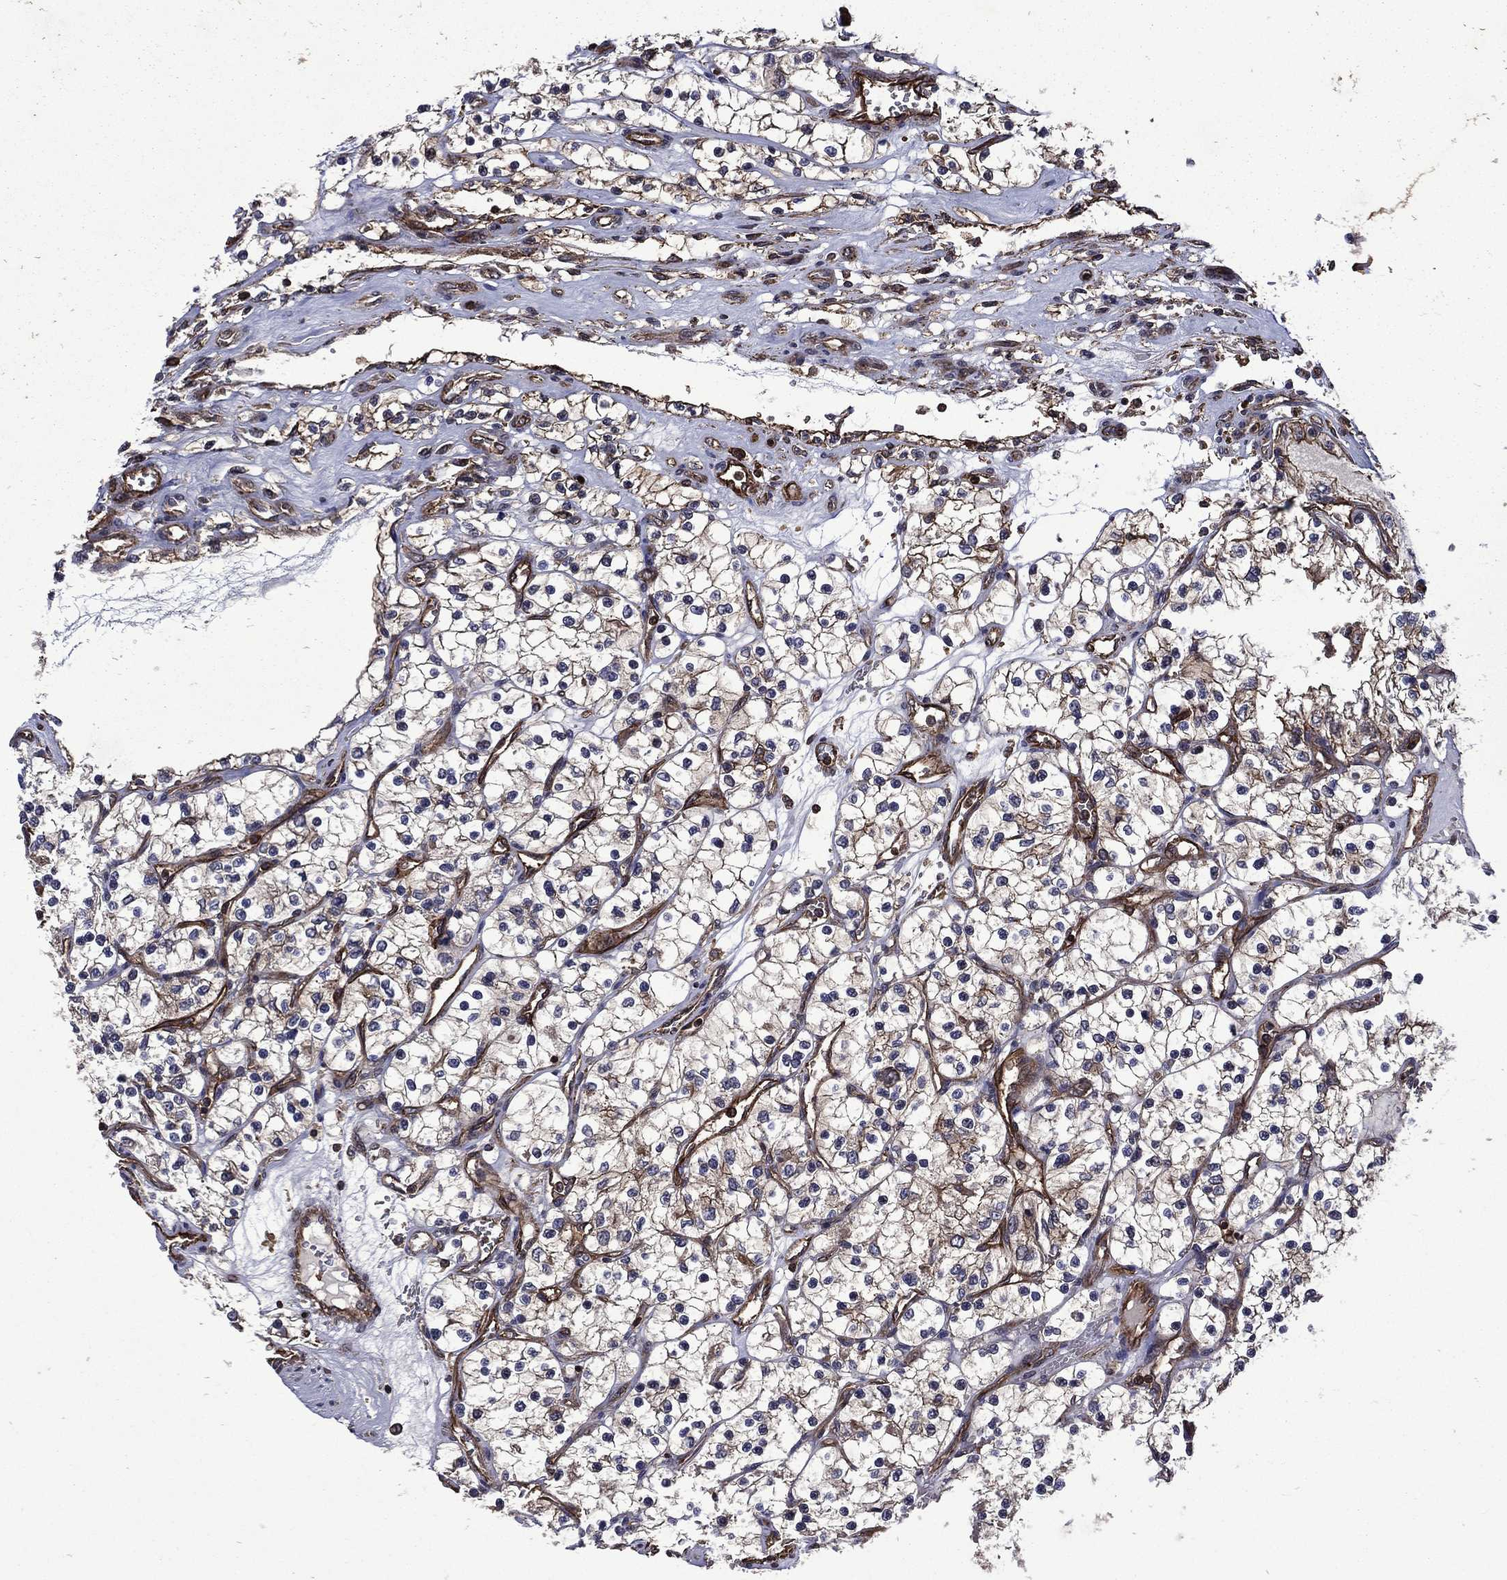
{"staining": {"intensity": "moderate", "quantity": "<25%", "location": "cytoplasmic/membranous"}, "tissue": "renal cancer", "cell_type": "Tumor cells", "image_type": "cancer", "snomed": [{"axis": "morphology", "description": "Adenocarcinoma, NOS"}, {"axis": "topography", "description": "Kidney"}], "caption": "Protein staining of renal cancer (adenocarcinoma) tissue displays moderate cytoplasmic/membranous staining in about <25% of tumor cells.", "gene": "PLPP3", "patient": {"sex": "female", "age": 69}}